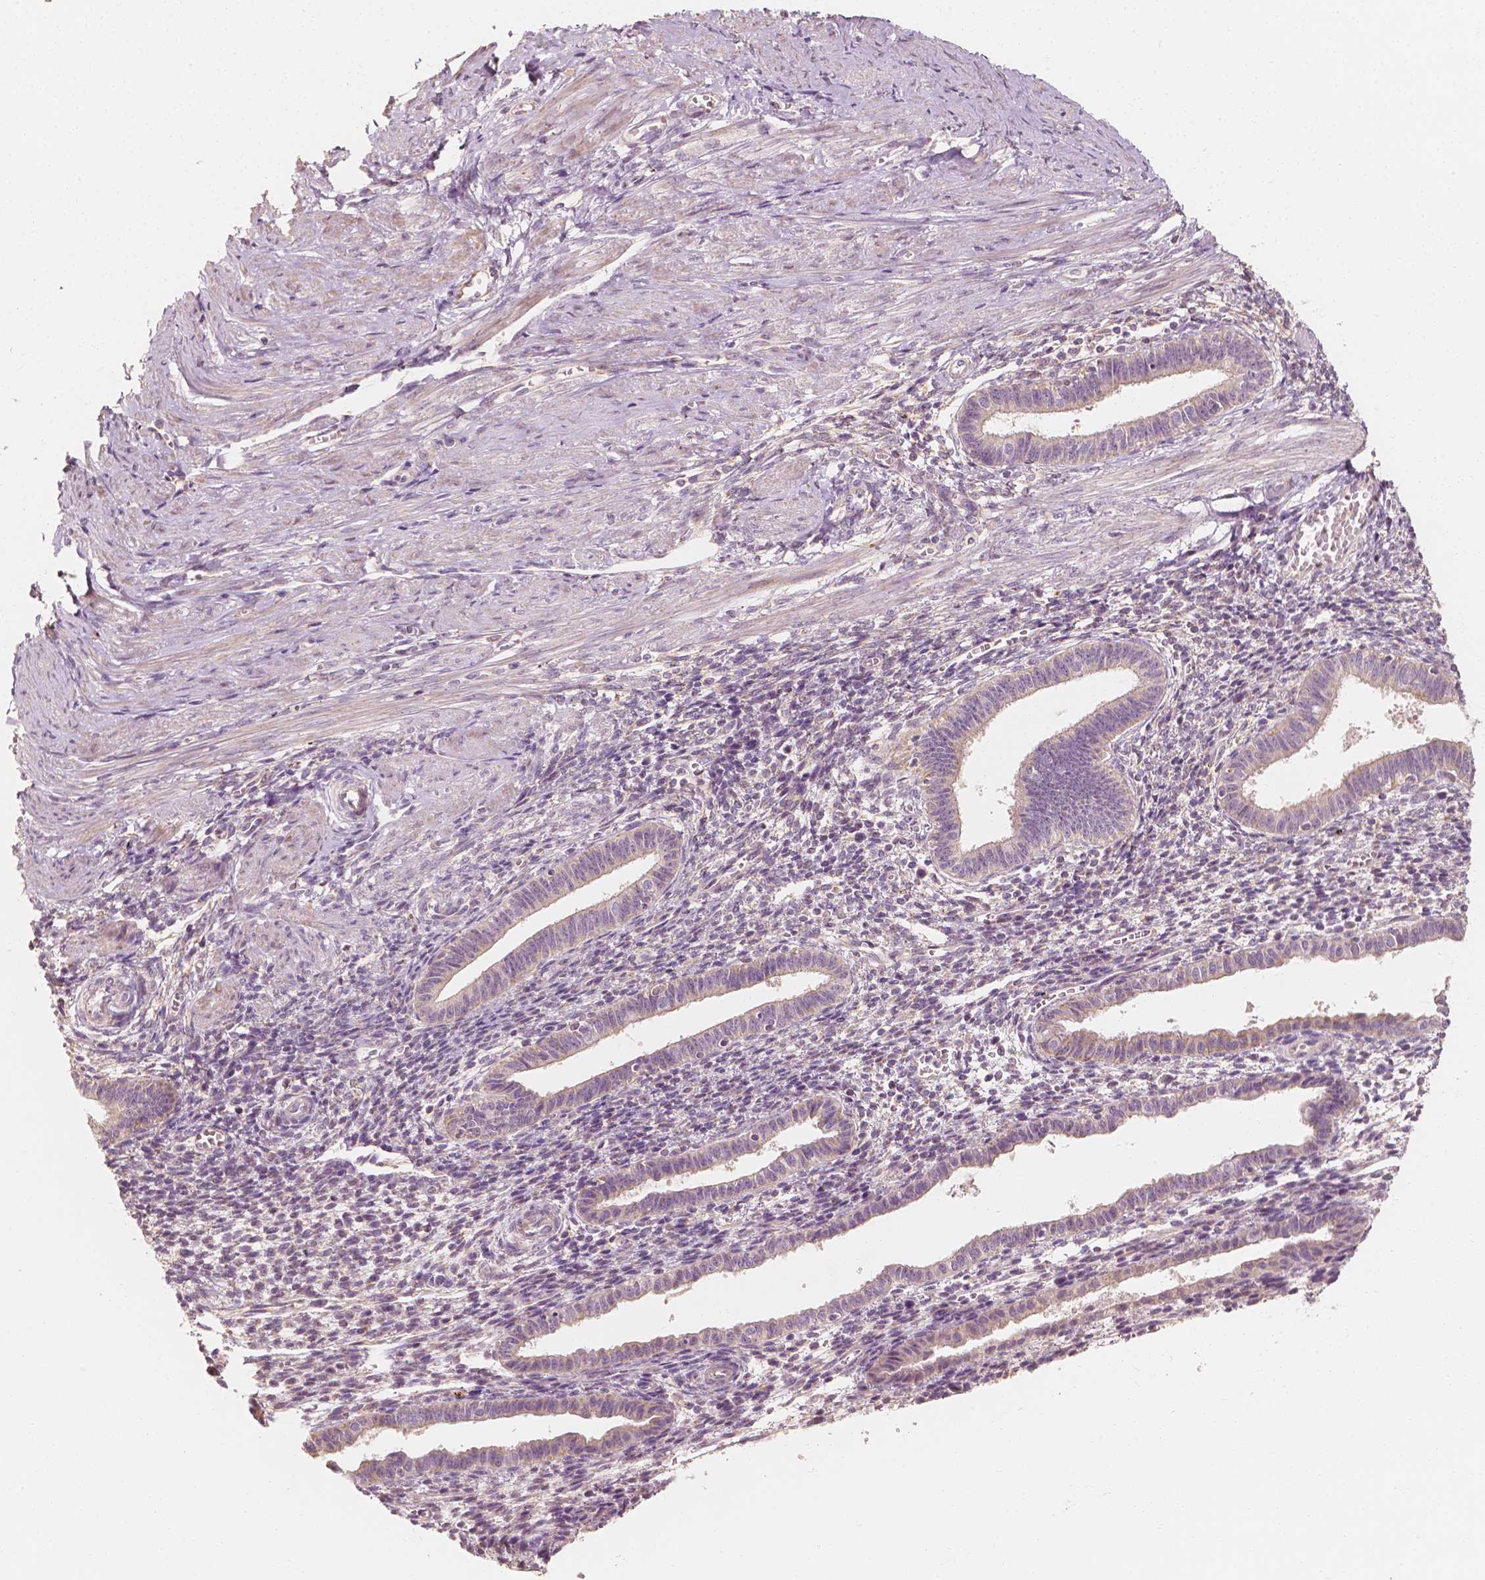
{"staining": {"intensity": "negative", "quantity": "none", "location": "none"}, "tissue": "endometrium", "cell_type": "Cells in endometrial stroma", "image_type": "normal", "snomed": [{"axis": "morphology", "description": "Normal tissue, NOS"}, {"axis": "topography", "description": "Endometrium"}], "caption": "Immunohistochemistry of unremarkable endometrium reveals no staining in cells in endometrial stroma.", "gene": "SHPK", "patient": {"sex": "female", "age": 37}}